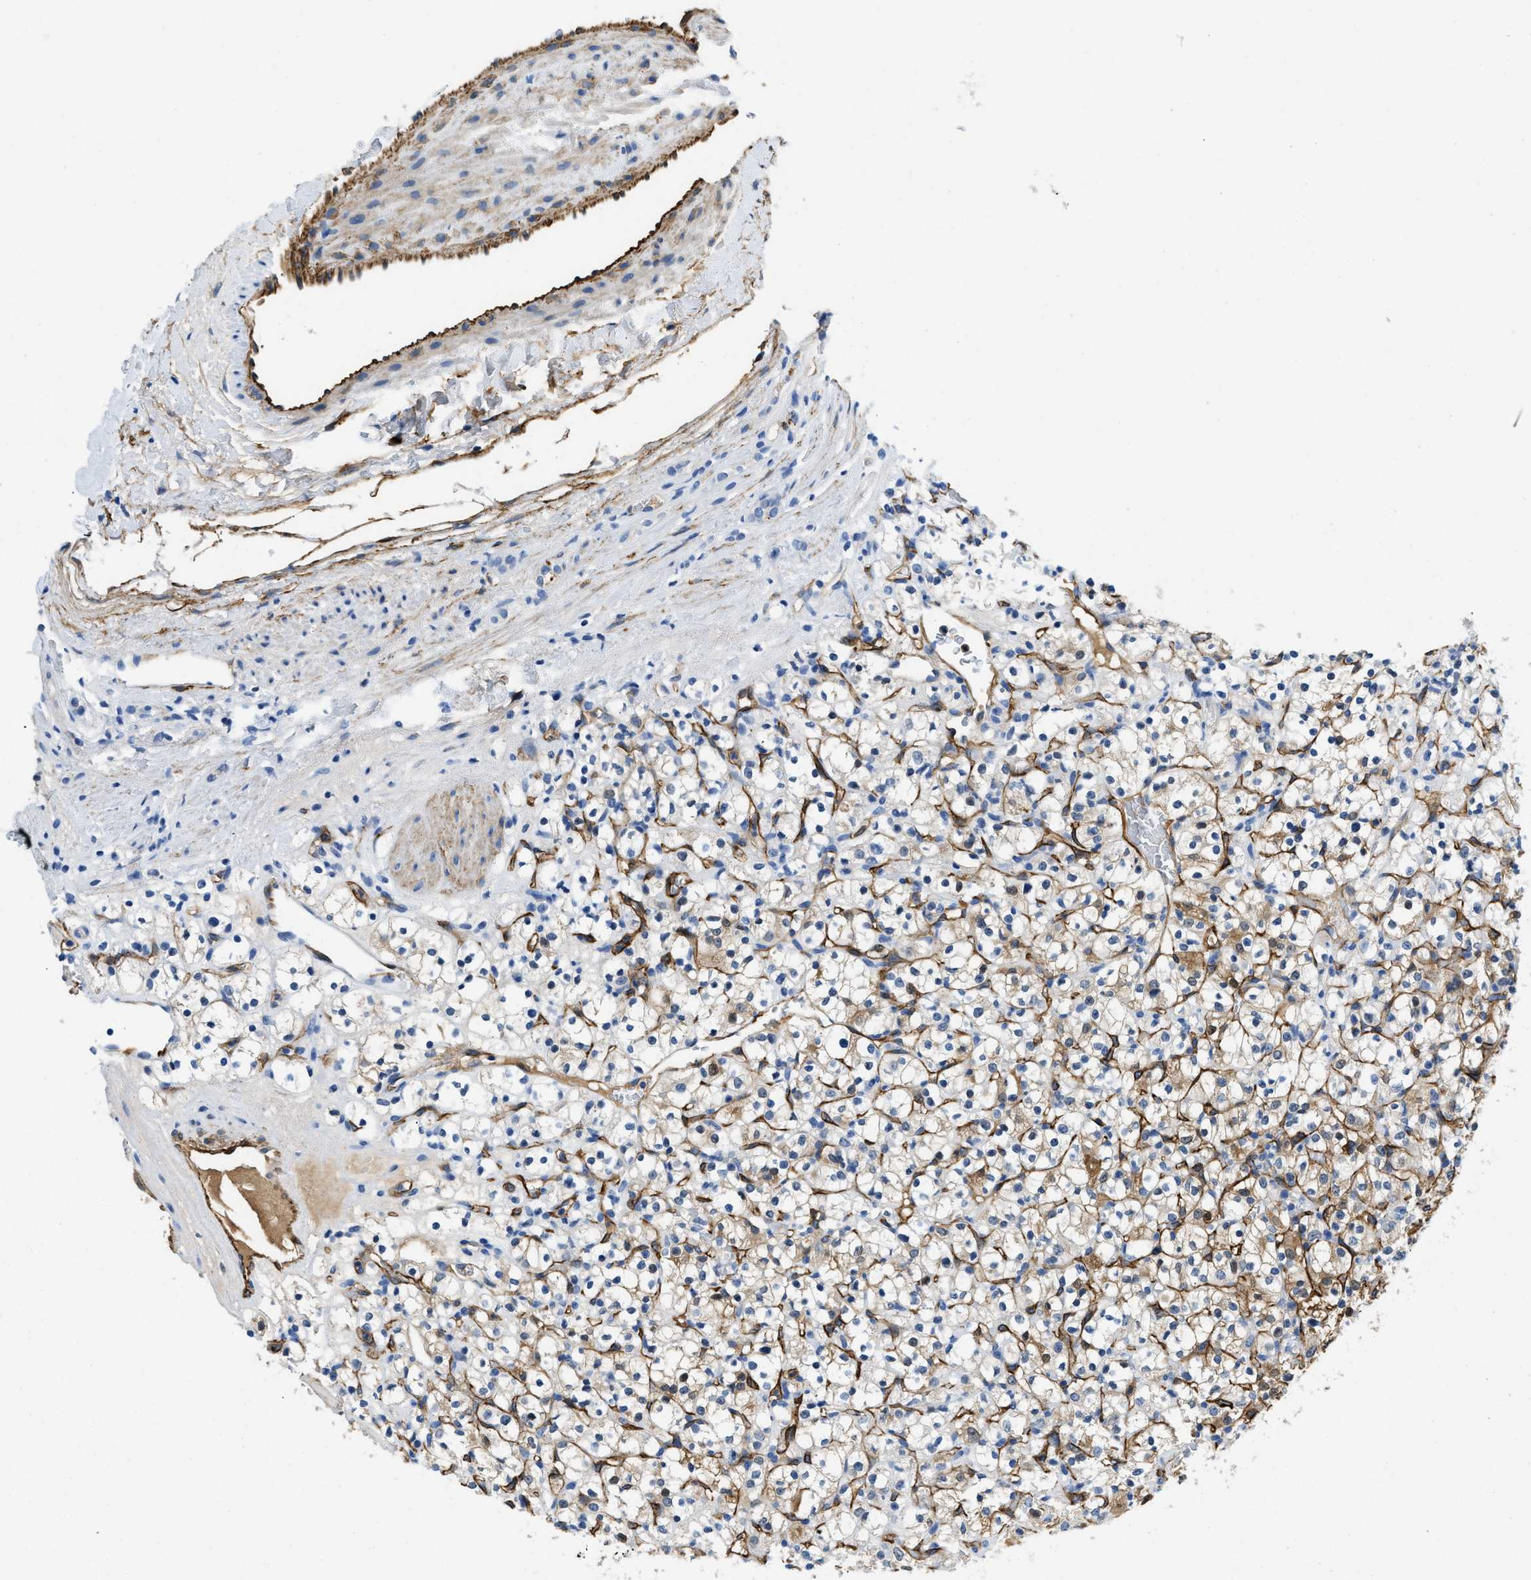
{"staining": {"intensity": "moderate", "quantity": "25%-75%", "location": "cytoplasmic/membranous"}, "tissue": "renal cancer", "cell_type": "Tumor cells", "image_type": "cancer", "snomed": [{"axis": "morphology", "description": "Normal tissue, NOS"}, {"axis": "morphology", "description": "Adenocarcinoma, NOS"}, {"axis": "topography", "description": "Kidney"}], "caption": "Protein expression analysis of renal cancer (adenocarcinoma) shows moderate cytoplasmic/membranous positivity in about 25%-75% of tumor cells. The staining was performed using DAB (3,3'-diaminobenzidine), with brown indicating positive protein expression. Nuclei are stained blue with hematoxylin.", "gene": "SPEG", "patient": {"sex": "female", "age": 72}}